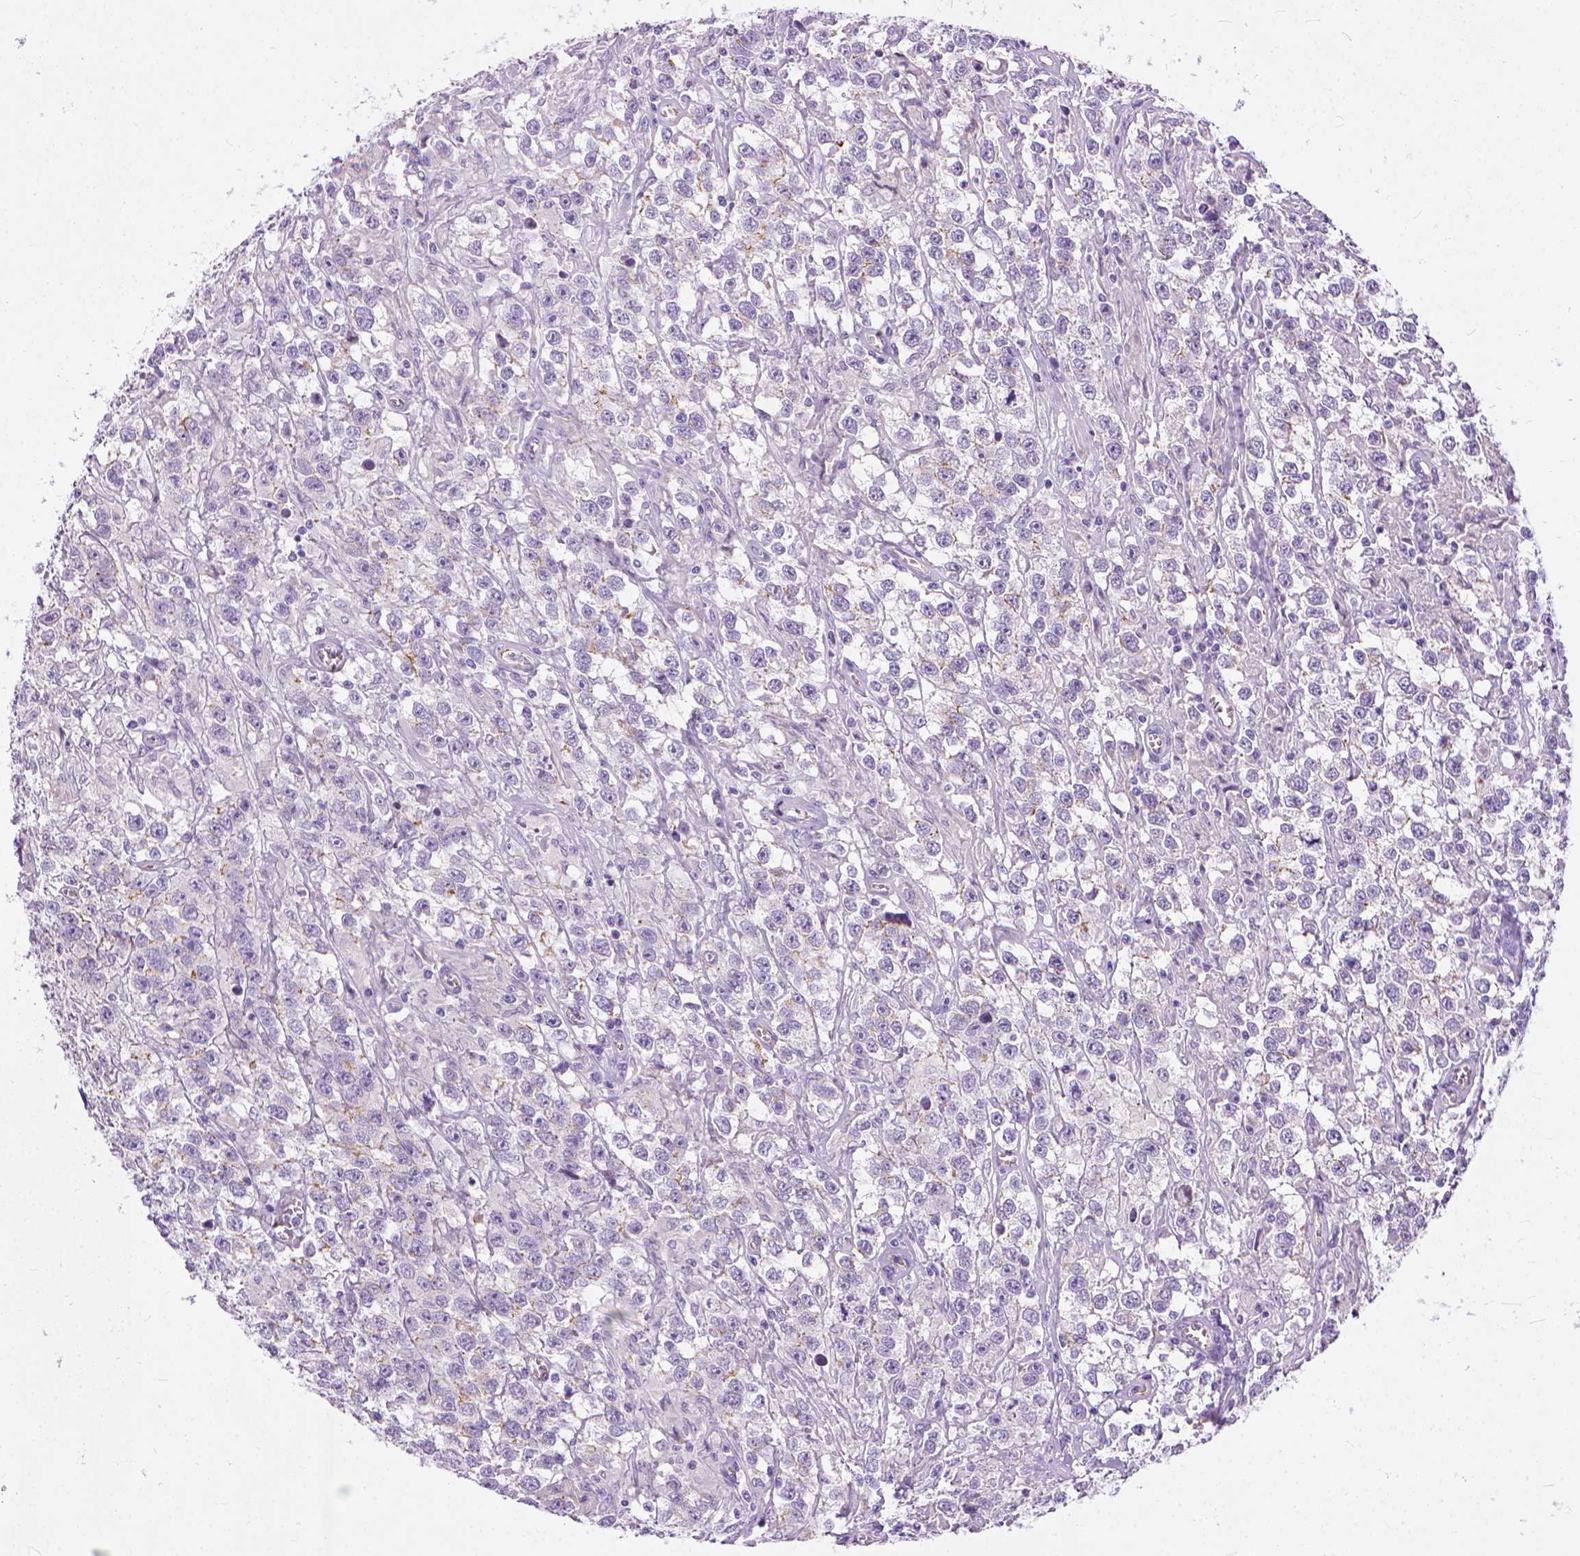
{"staining": {"intensity": "negative", "quantity": "none", "location": "none"}, "tissue": "testis cancer", "cell_type": "Tumor cells", "image_type": "cancer", "snomed": [{"axis": "morphology", "description": "Seminoma, NOS"}, {"axis": "topography", "description": "Testis"}], "caption": "A histopathology image of testis cancer stained for a protein demonstrates no brown staining in tumor cells.", "gene": "ADGRF1", "patient": {"sex": "male", "age": 43}}